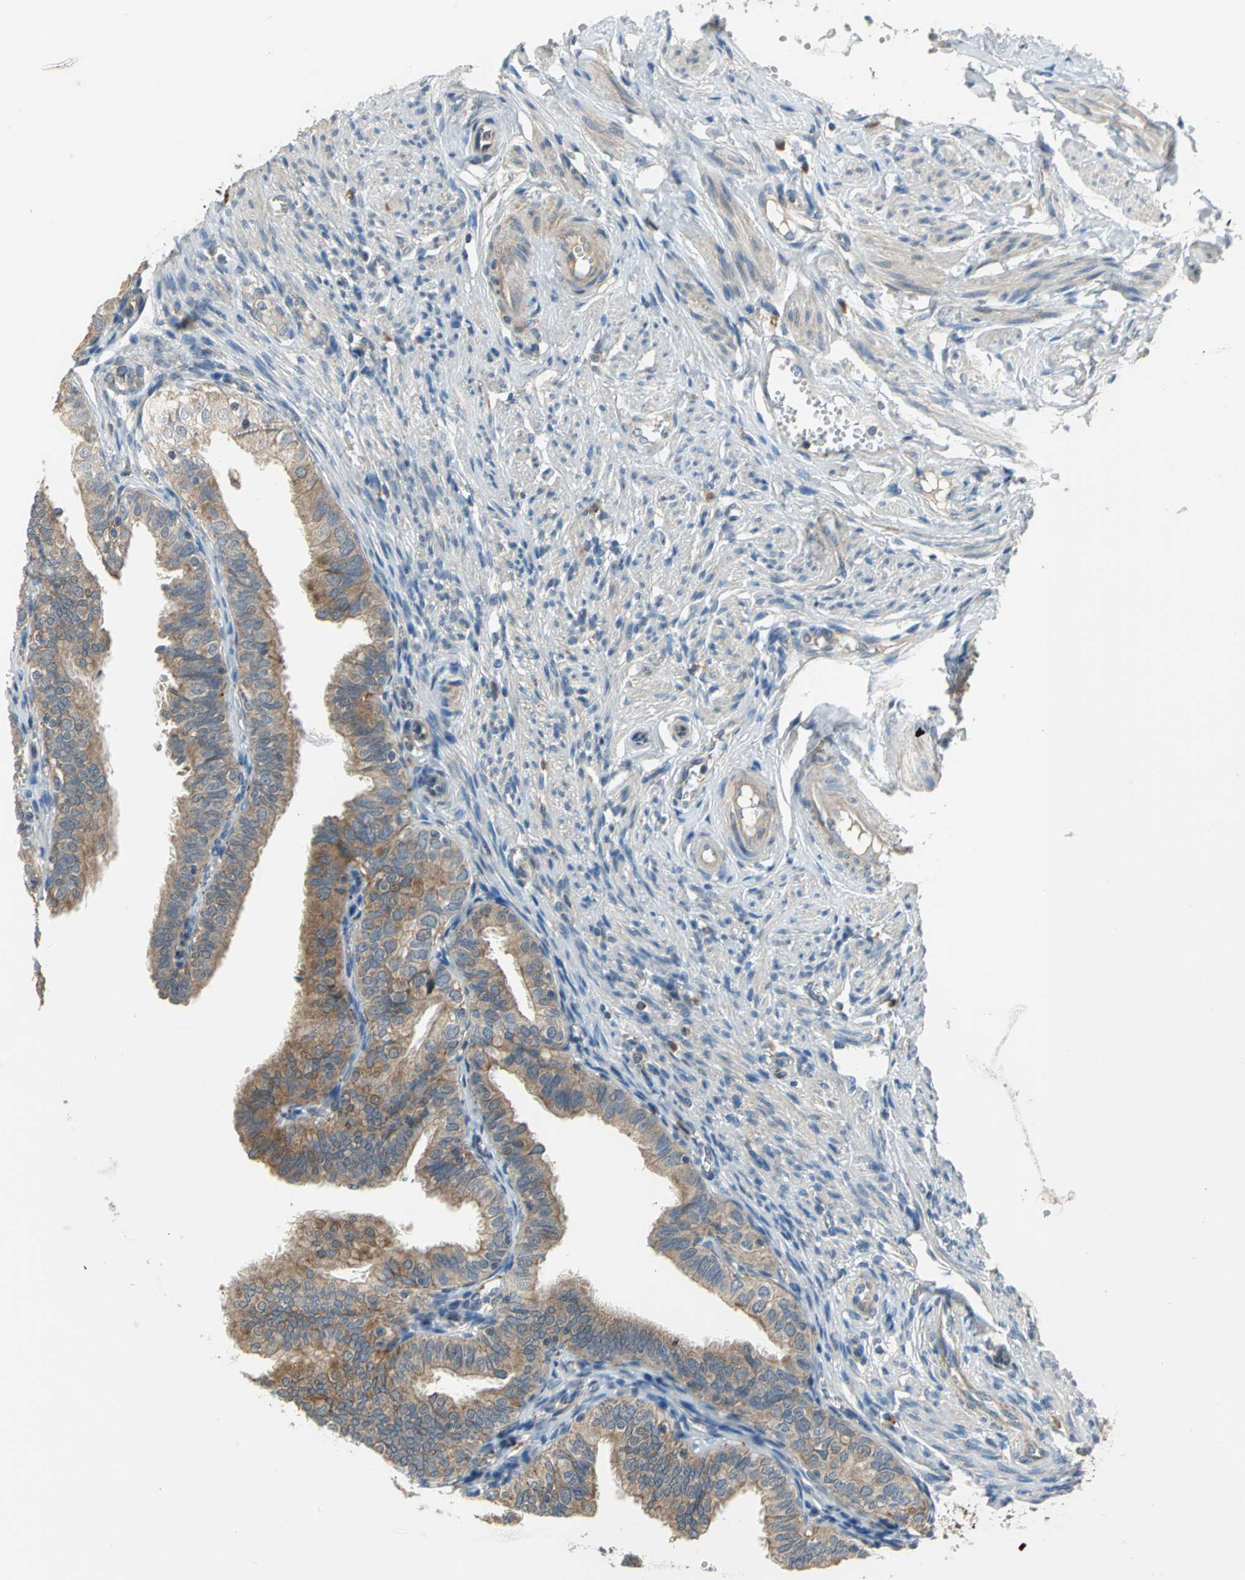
{"staining": {"intensity": "moderate", "quantity": ">75%", "location": "cytoplasmic/membranous"}, "tissue": "fallopian tube", "cell_type": "Glandular cells", "image_type": "normal", "snomed": [{"axis": "morphology", "description": "Normal tissue, NOS"}, {"axis": "topography", "description": "Fallopian tube"}], "caption": "IHC (DAB (3,3'-diaminobenzidine)) staining of normal human fallopian tube exhibits moderate cytoplasmic/membranous protein staining in about >75% of glandular cells. The staining was performed using DAB, with brown indicating positive protein expression. Nuclei are stained blue with hematoxylin.", "gene": "TRAK1", "patient": {"sex": "female", "age": 46}}